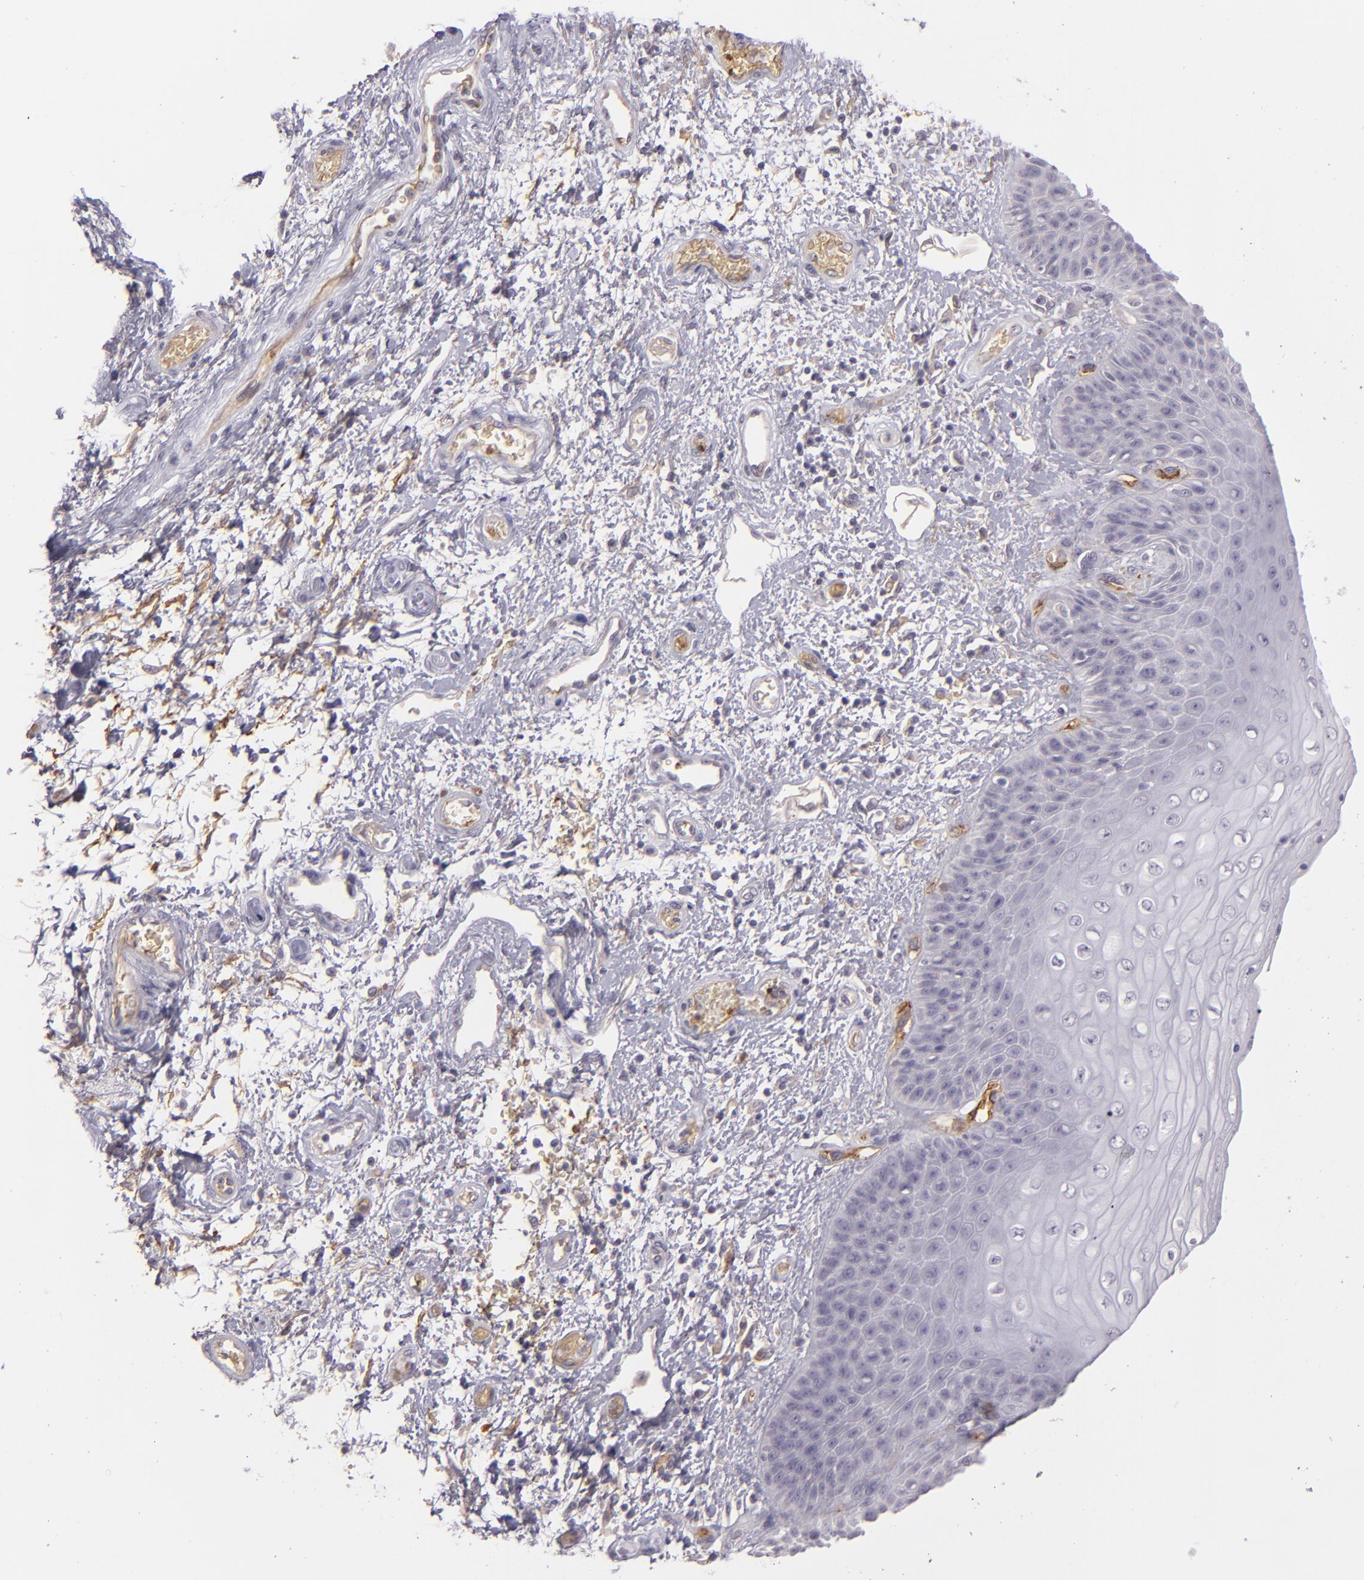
{"staining": {"intensity": "negative", "quantity": "none", "location": "none"}, "tissue": "skin", "cell_type": "Epidermal cells", "image_type": "normal", "snomed": [{"axis": "morphology", "description": "Normal tissue, NOS"}, {"axis": "topography", "description": "Anal"}], "caption": "DAB (3,3'-diaminobenzidine) immunohistochemical staining of unremarkable human skin demonstrates no significant staining in epidermal cells.", "gene": "ACE", "patient": {"sex": "female", "age": 46}}